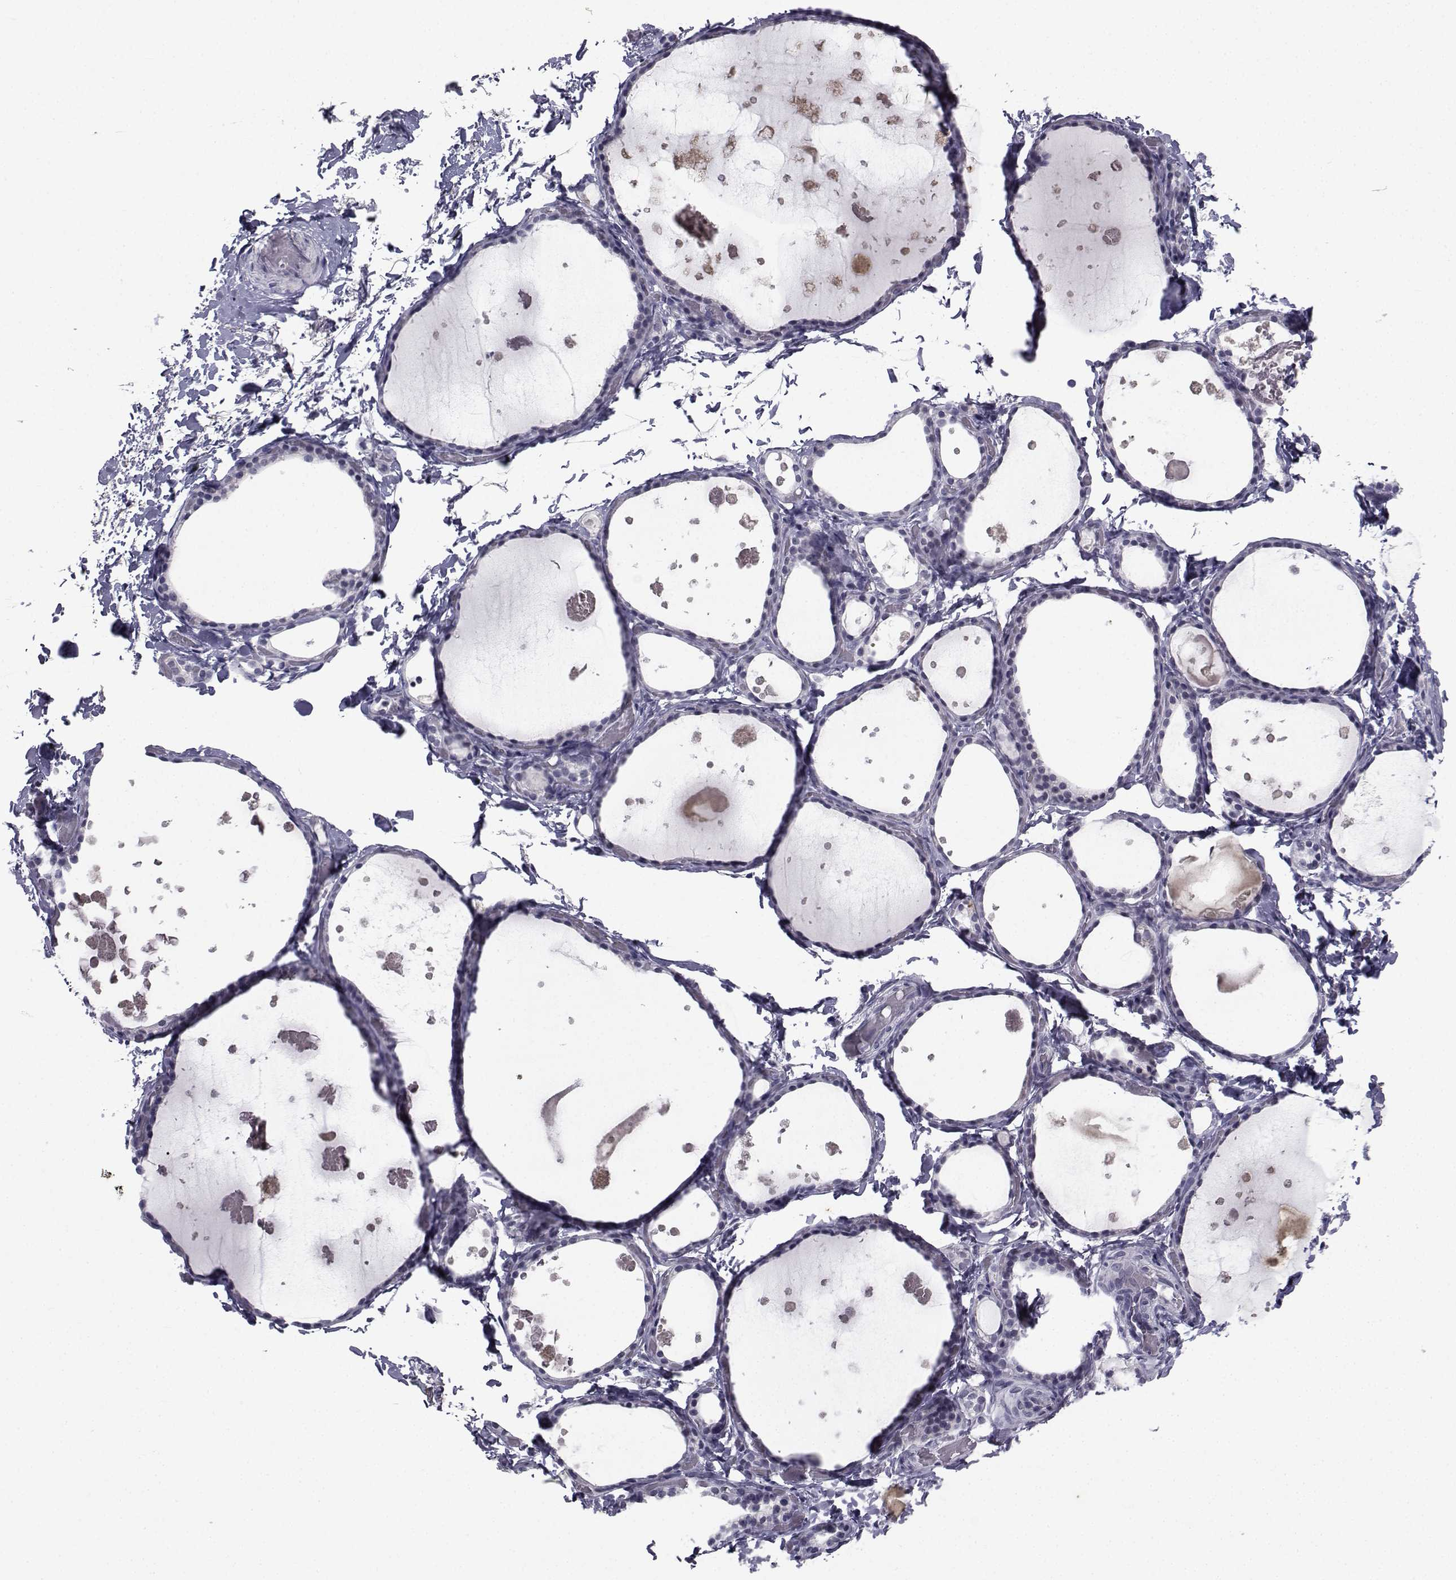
{"staining": {"intensity": "negative", "quantity": "none", "location": "none"}, "tissue": "thyroid gland", "cell_type": "Glandular cells", "image_type": "normal", "snomed": [{"axis": "morphology", "description": "Normal tissue, NOS"}, {"axis": "topography", "description": "Thyroid gland"}], "caption": "DAB immunohistochemical staining of unremarkable thyroid gland displays no significant staining in glandular cells. The staining was performed using DAB to visualize the protein expression in brown, while the nuclei were stained in blue with hematoxylin (Magnification: 20x).", "gene": "PAX2", "patient": {"sex": "female", "age": 56}}